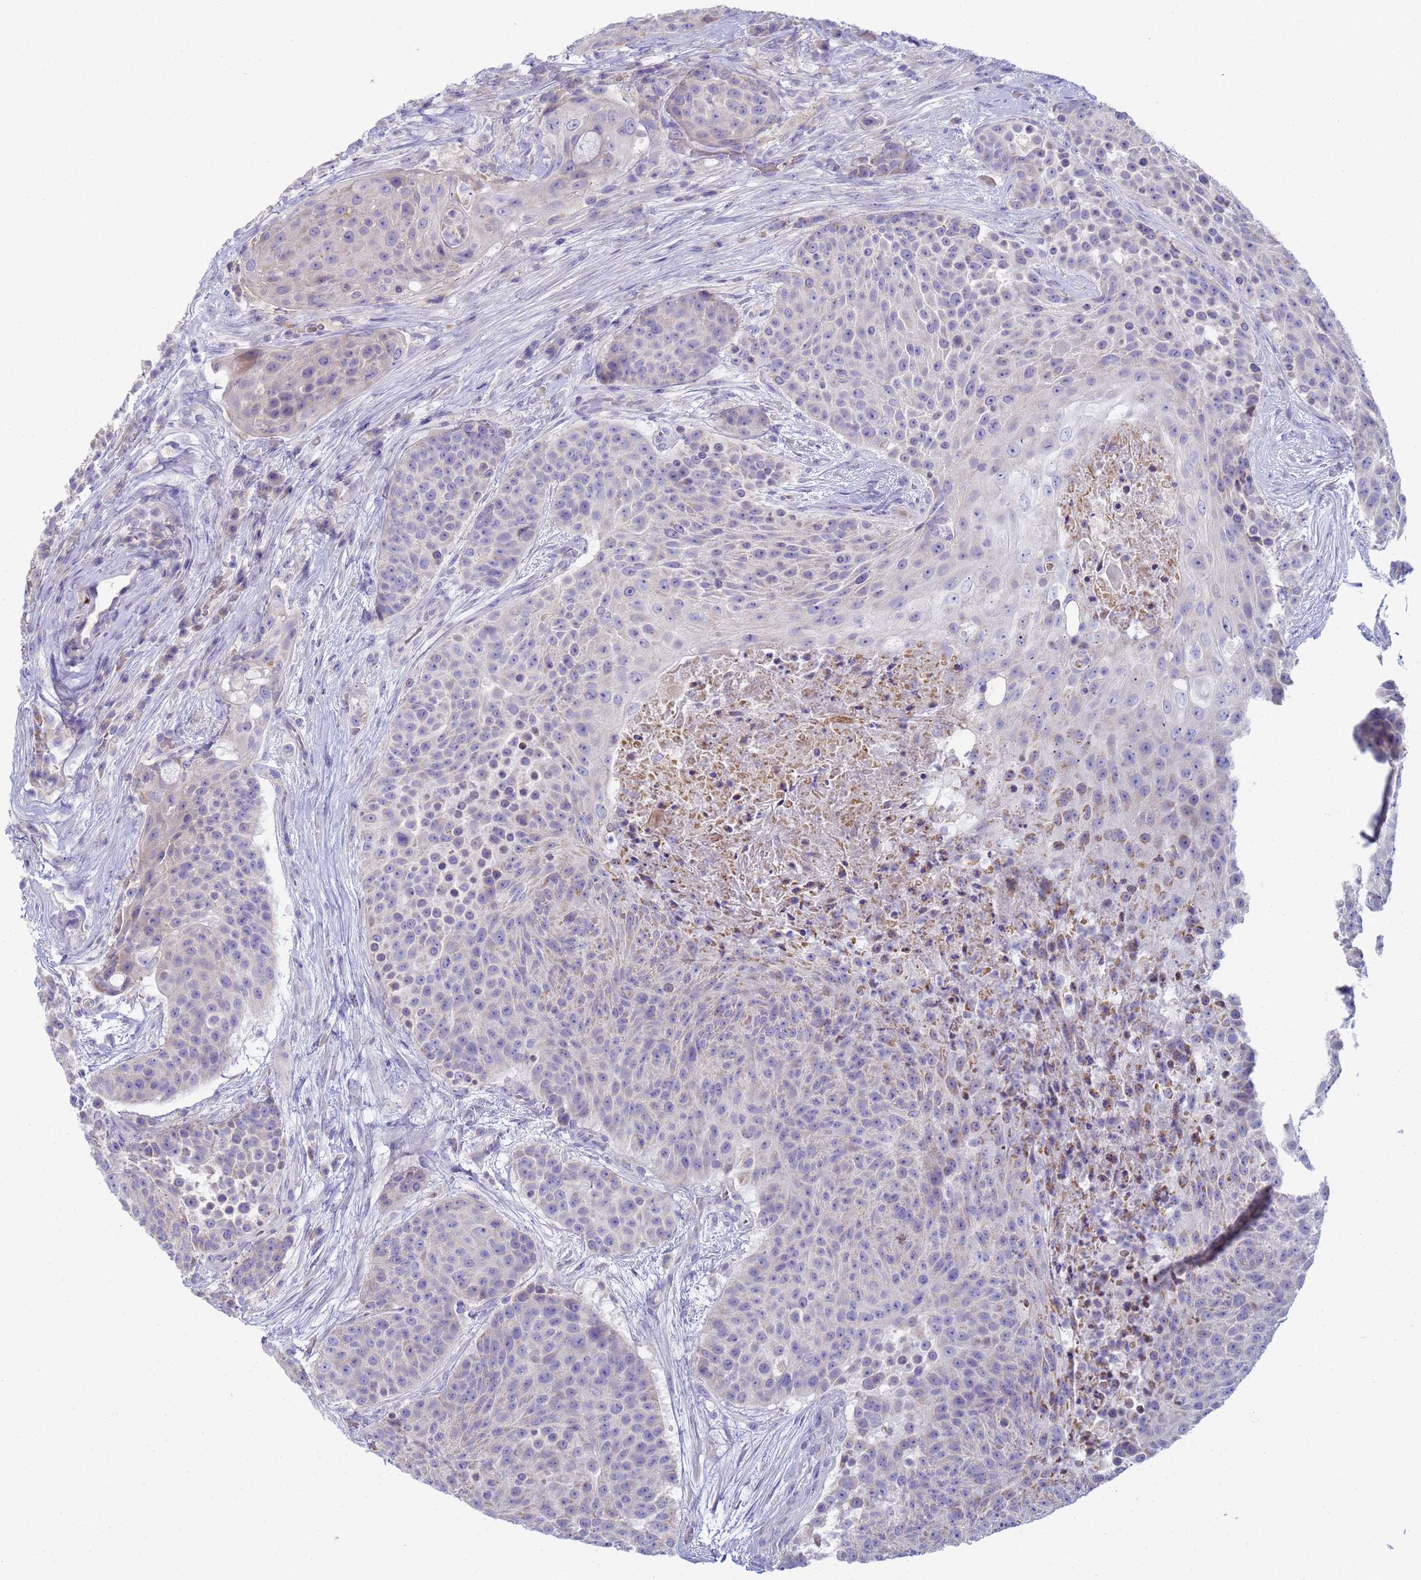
{"staining": {"intensity": "negative", "quantity": "none", "location": "none"}, "tissue": "urothelial cancer", "cell_type": "Tumor cells", "image_type": "cancer", "snomed": [{"axis": "morphology", "description": "Urothelial carcinoma, High grade"}, {"axis": "topography", "description": "Urinary bladder"}], "caption": "DAB immunohistochemical staining of high-grade urothelial carcinoma shows no significant positivity in tumor cells. (Stains: DAB IHC with hematoxylin counter stain, Microscopy: brightfield microscopy at high magnification).", "gene": "CR1", "patient": {"sex": "female", "age": 63}}